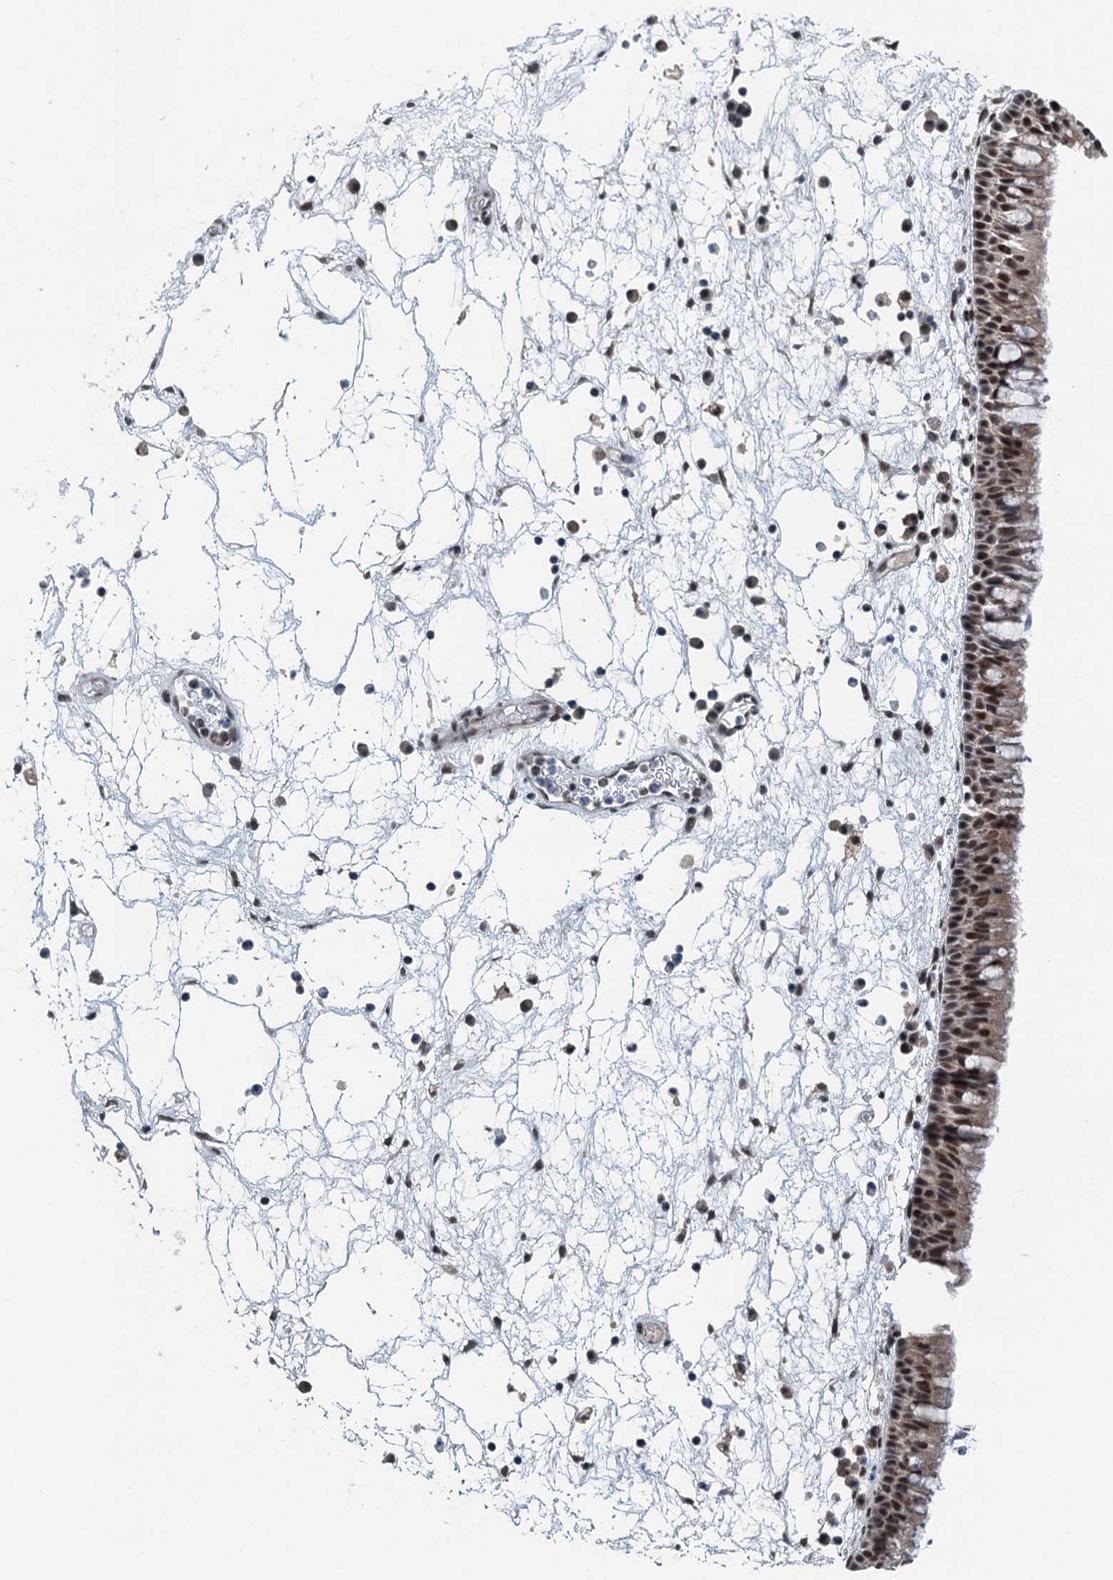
{"staining": {"intensity": "strong", "quantity": ">75%", "location": "nuclear"}, "tissue": "nasopharynx", "cell_type": "Respiratory epithelial cells", "image_type": "normal", "snomed": [{"axis": "morphology", "description": "Normal tissue, NOS"}, {"axis": "morphology", "description": "Inflammation, NOS"}, {"axis": "morphology", "description": "Malignant melanoma, Metastatic site"}, {"axis": "topography", "description": "Nasopharynx"}], "caption": "Respiratory epithelial cells exhibit high levels of strong nuclear staining in about >75% of cells in benign nasopharynx. (DAB IHC with brightfield microscopy, high magnification).", "gene": "MTA3", "patient": {"sex": "male", "age": 70}}